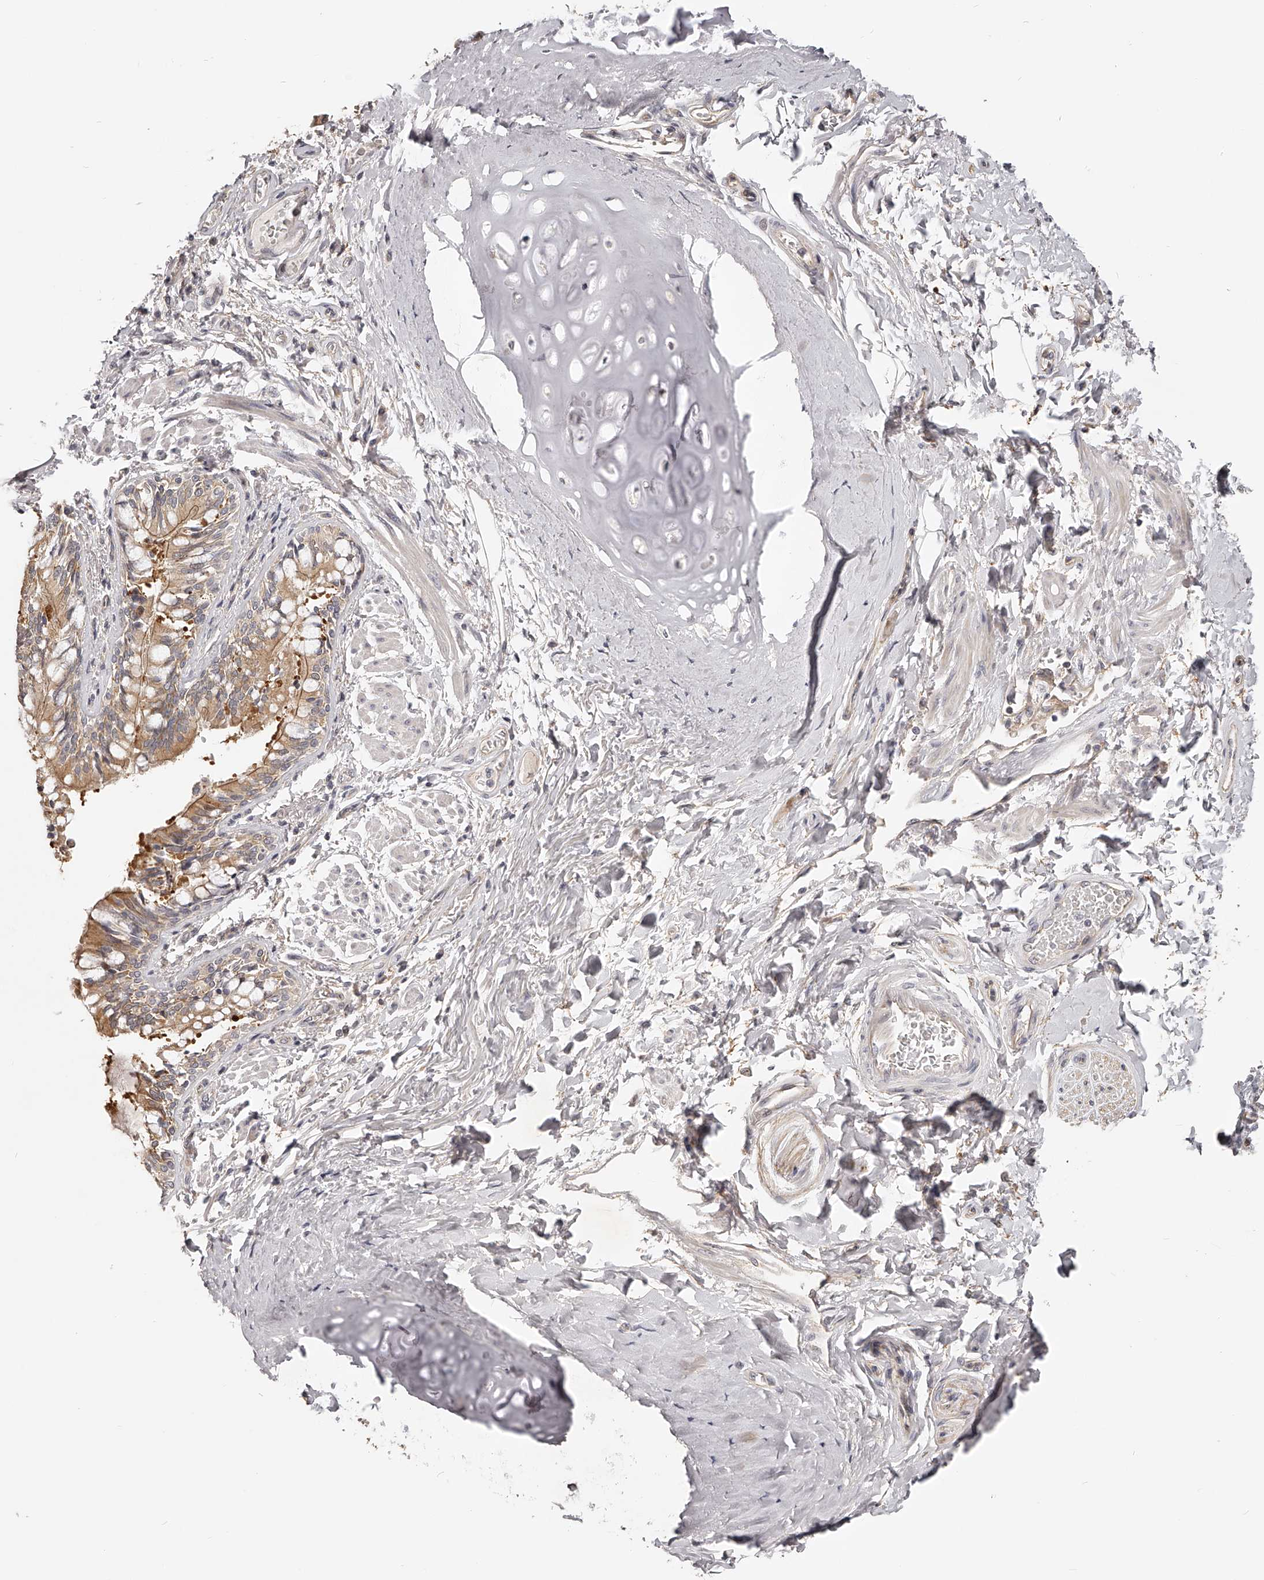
{"staining": {"intensity": "strong", "quantity": "25%-75%", "location": "cytoplasmic/membranous"}, "tissue": "bronchus", "cell_type": "Respiratory epithelial cells", "image_type": "normal", "snomed": [{"axis": "morphology", "description": "Normal tissue, NOS"}, {"axis": "morphology", "description": "Inflammation, NOS"}, {"axis": "topography", "description": "Lung"}], "caption": "Immunohistochemistry (IHC) photomicrograph of normal human bronchus stained for a protein (brown), which demonstrates high levels of strong cytoplasmic/membranous positivity in approximately 25%-75% of respiratory epithelial cells.", "gene": "ZNF582", "patient": {"sex": "female", "age": 46}}